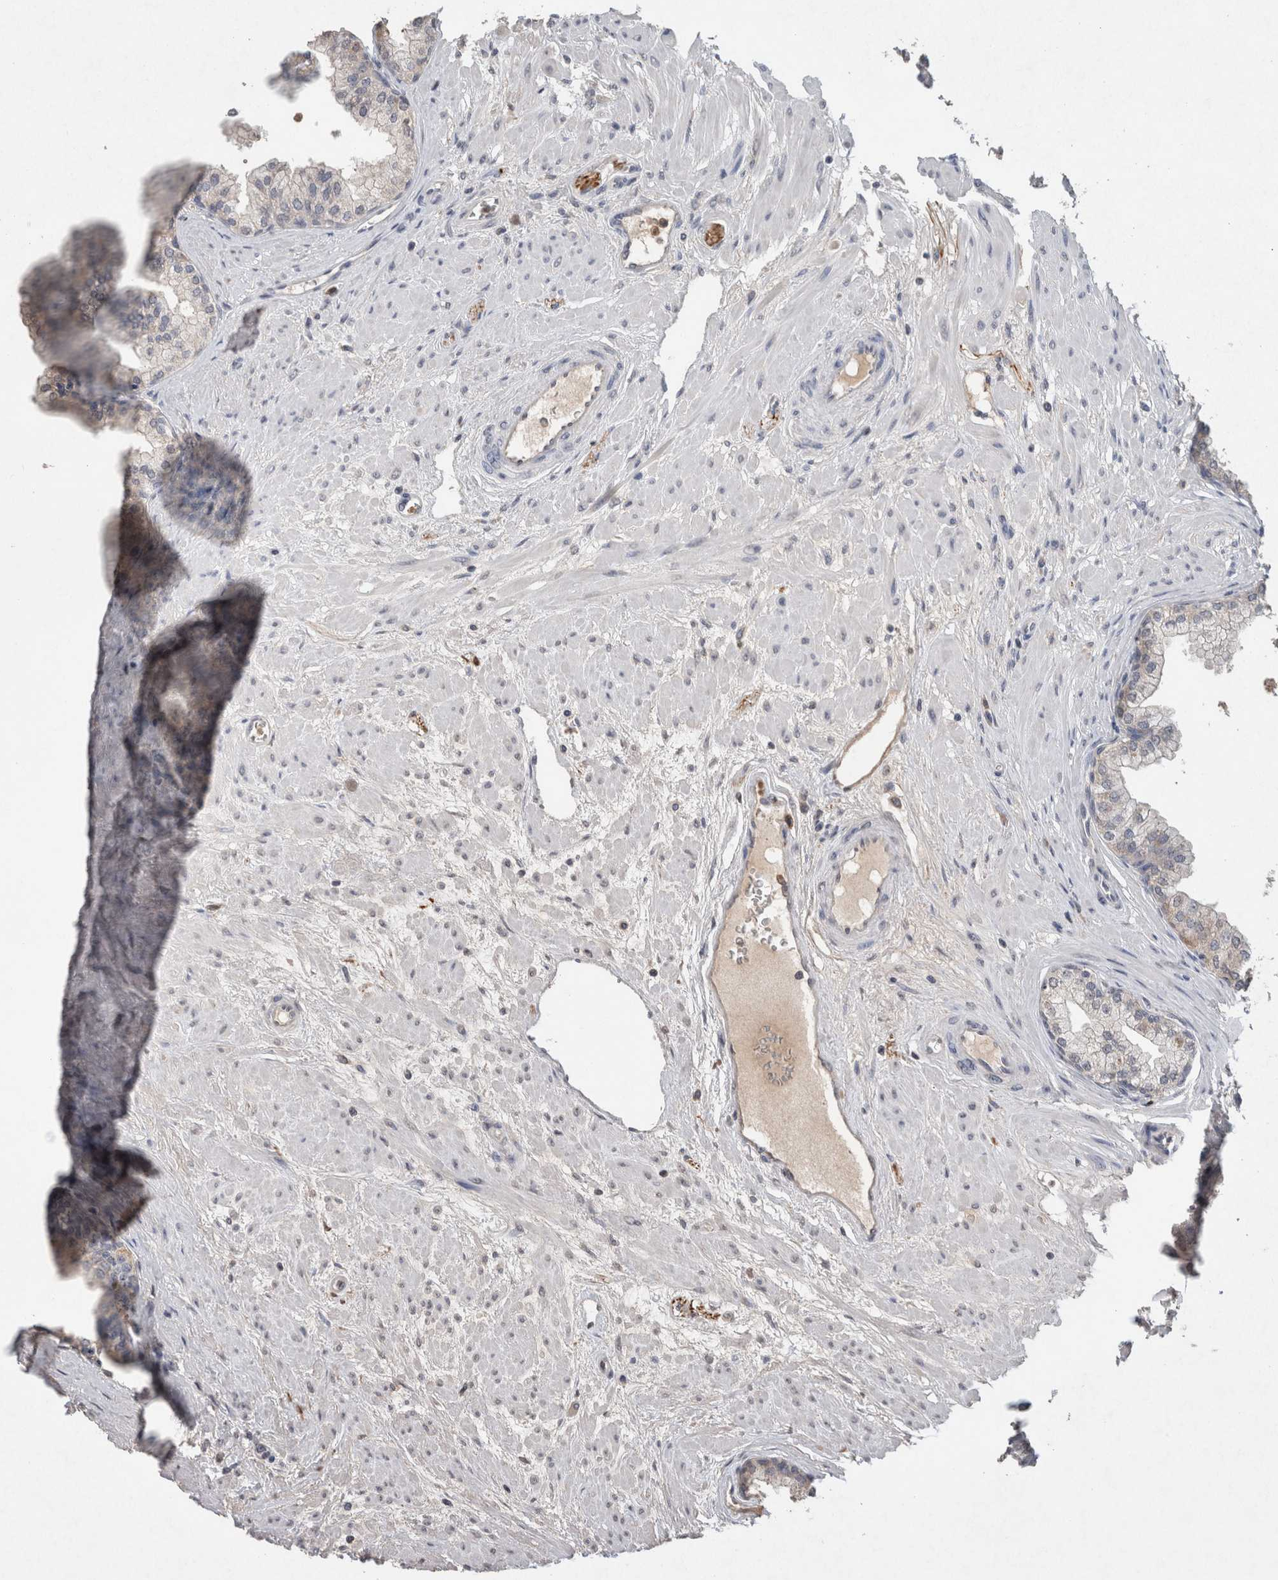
{"staining": {"intensity": "negative", "quantity": "none", "location": "none"}, "tissue": "prostate", "cell_type": "Glandular cells", "image_type": "normal", "snomed": [{"axis": "morphology", "description": "Normal tissue, NOS"}, {"axis": "morphology", "description": "Urothelial carcinoma, Low grade"}, {"axis": "topography", "description": "Urinary bladder"}, {"axis": "topography", "description": "Prostate"}], "caption": "An IHC image of benign prostate is shown. There is no staining in glandular cells of prostate.", "gene": "FABP7", "patient": {"sex": "male", "age": 60}}